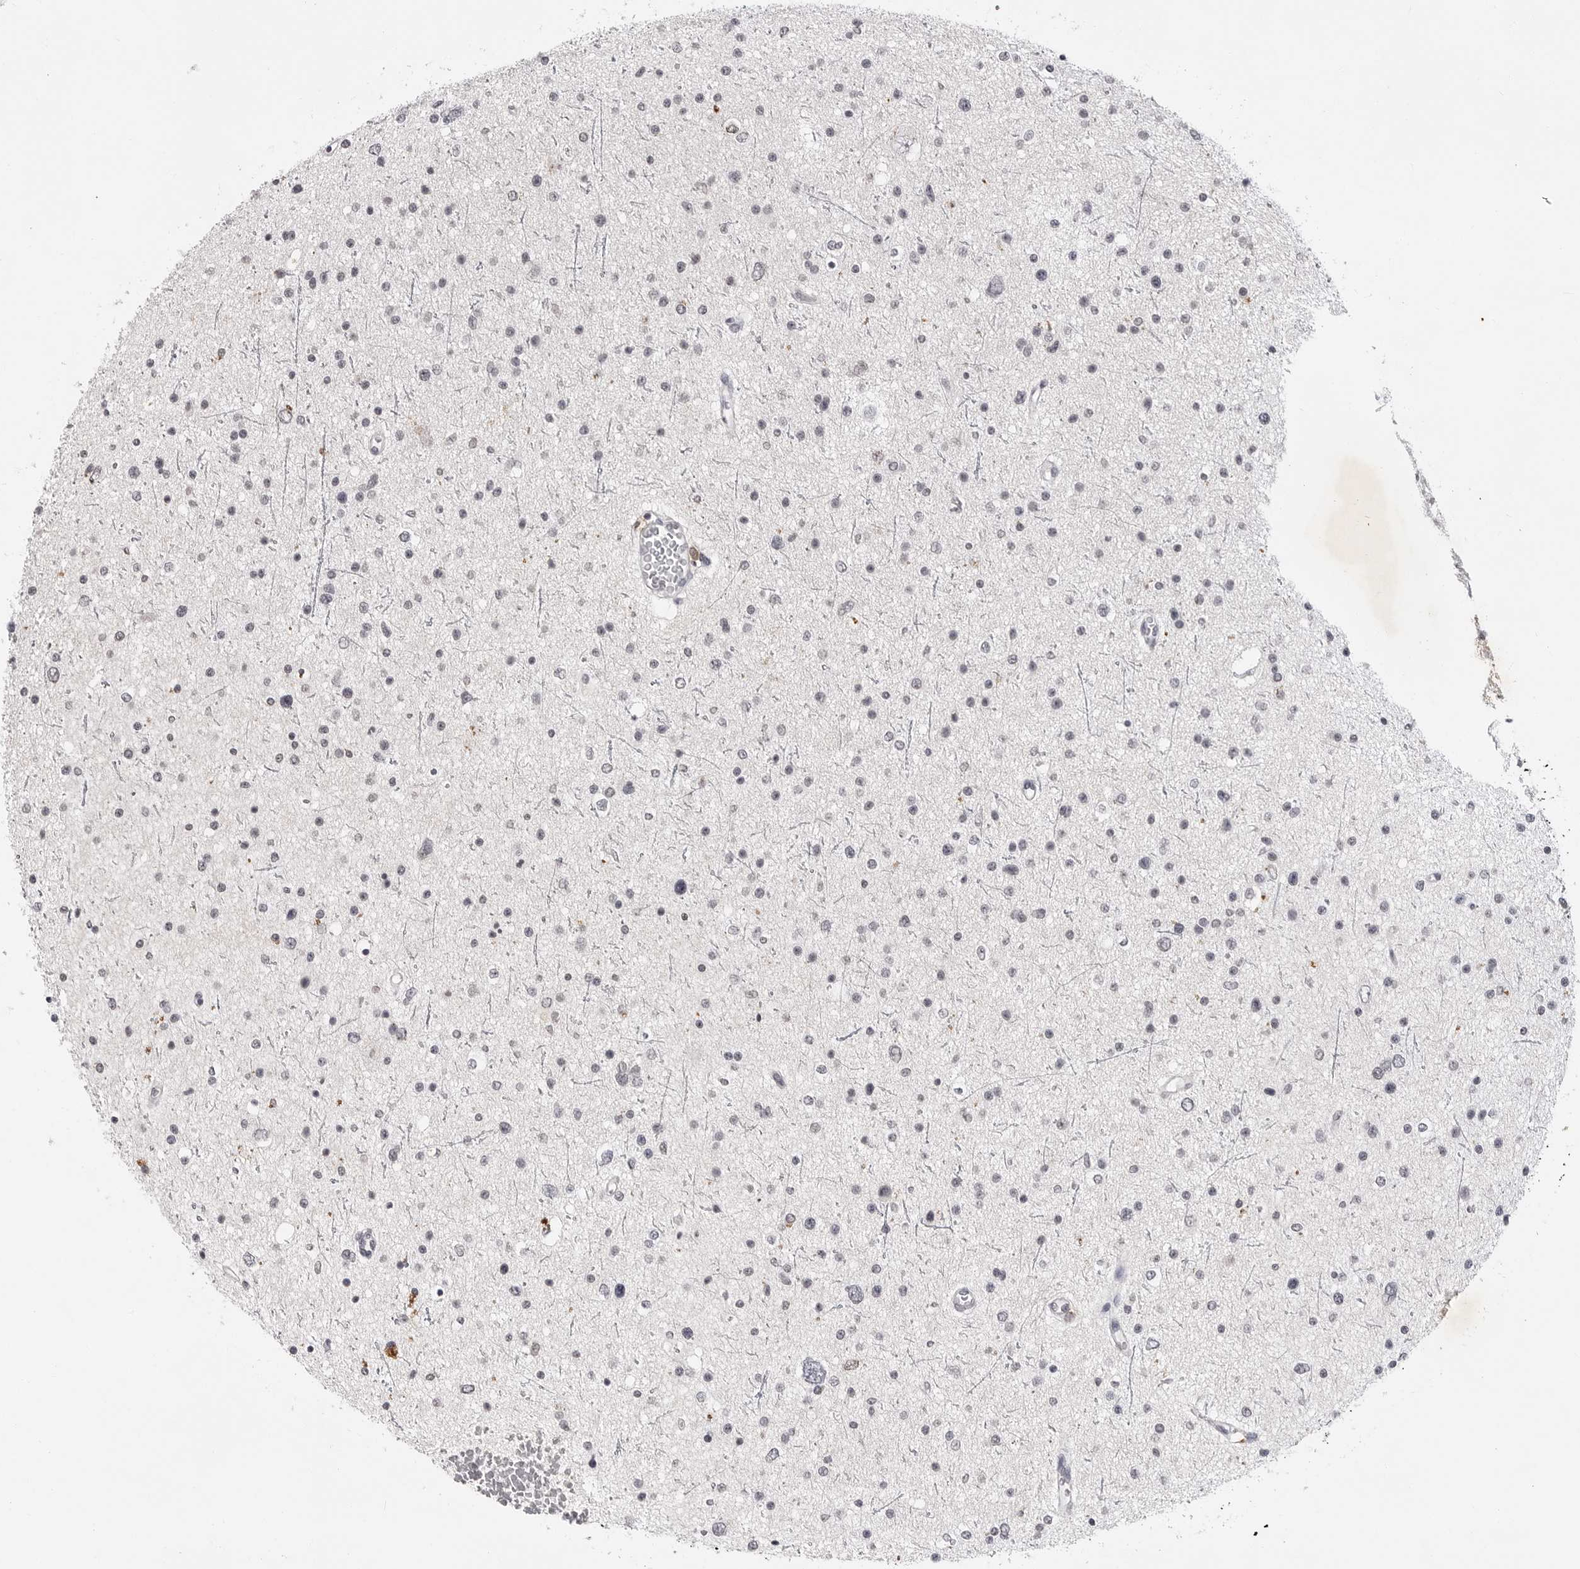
{"staining": {"intensity": "negative", "quantity": "none", "location": "none"}, "tissue": "glioma", "cell_type": "Tumor cells", "image_type": "cancer", "snomed": [{"axis": "morphology", "description": "Glioma, malignant, Low grade"}, {"axis": "topography", "description": "Brain"}], "caption": "This is an immunohistochemistry (IHC) photomicrograph of human glioma. There is no positivity in tumor cells.", "gene": "RRM1", "patient": {"sex": "female", "age": 37}}